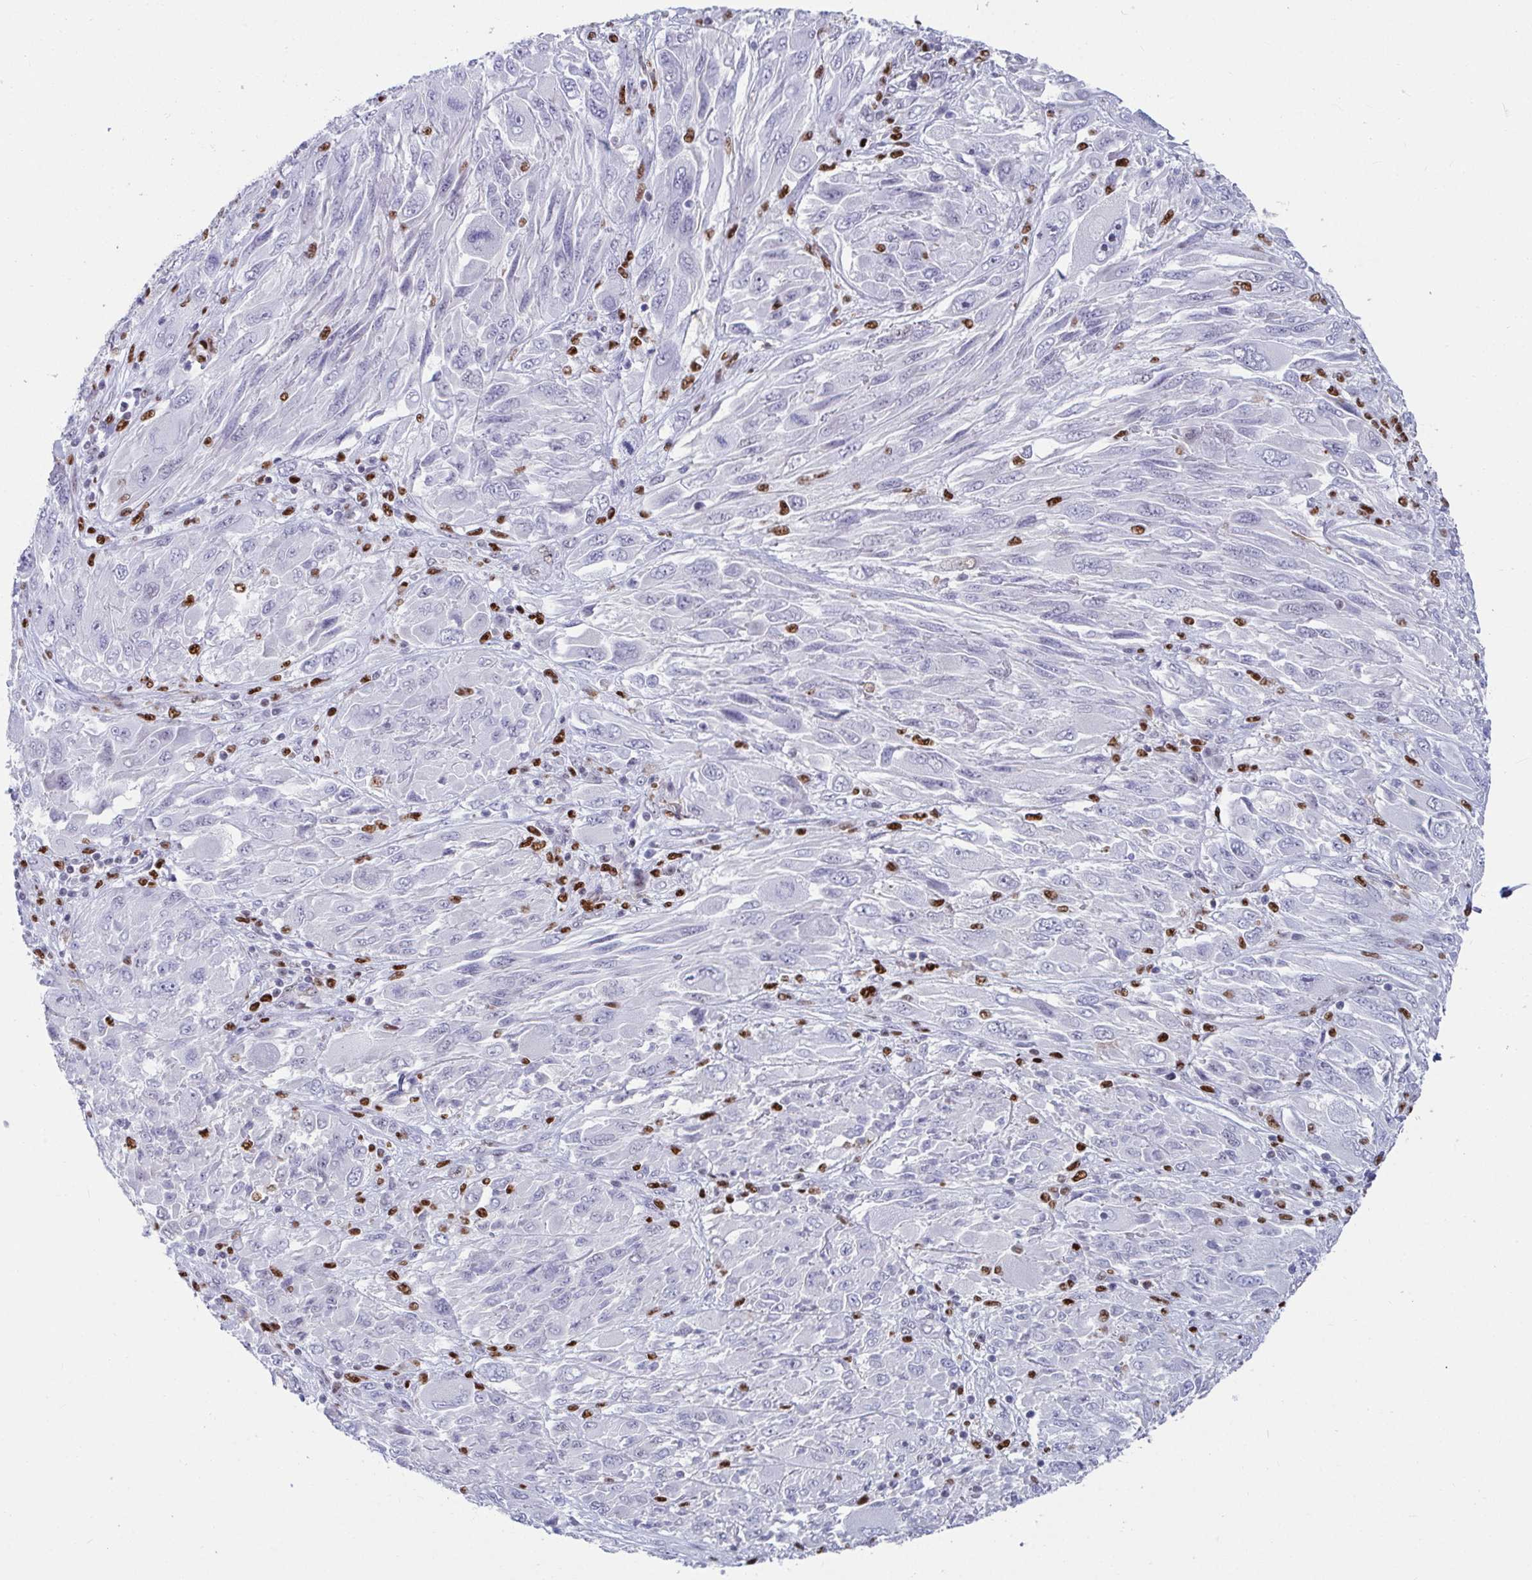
{"staining": {"intensity": "negative", "quantity": "none", "location": "none"}, "tissue": "melanoma", "cell_type": "Tumor cells", "image_type": "cancer", "snomed": [{"axis": "morphology", "description": "Malignant melanoma, NOS"}, {"axis": "topography", "description": "Skin"}], "caption": "Immunohistochemistry (IHC) micrograph of neoplastic tissue: melanoma stained with DAB reveals no significant protein positivity in tumor cells.", "gene": "ZNF586", "patient": {"sex": "female", "age": 91}}